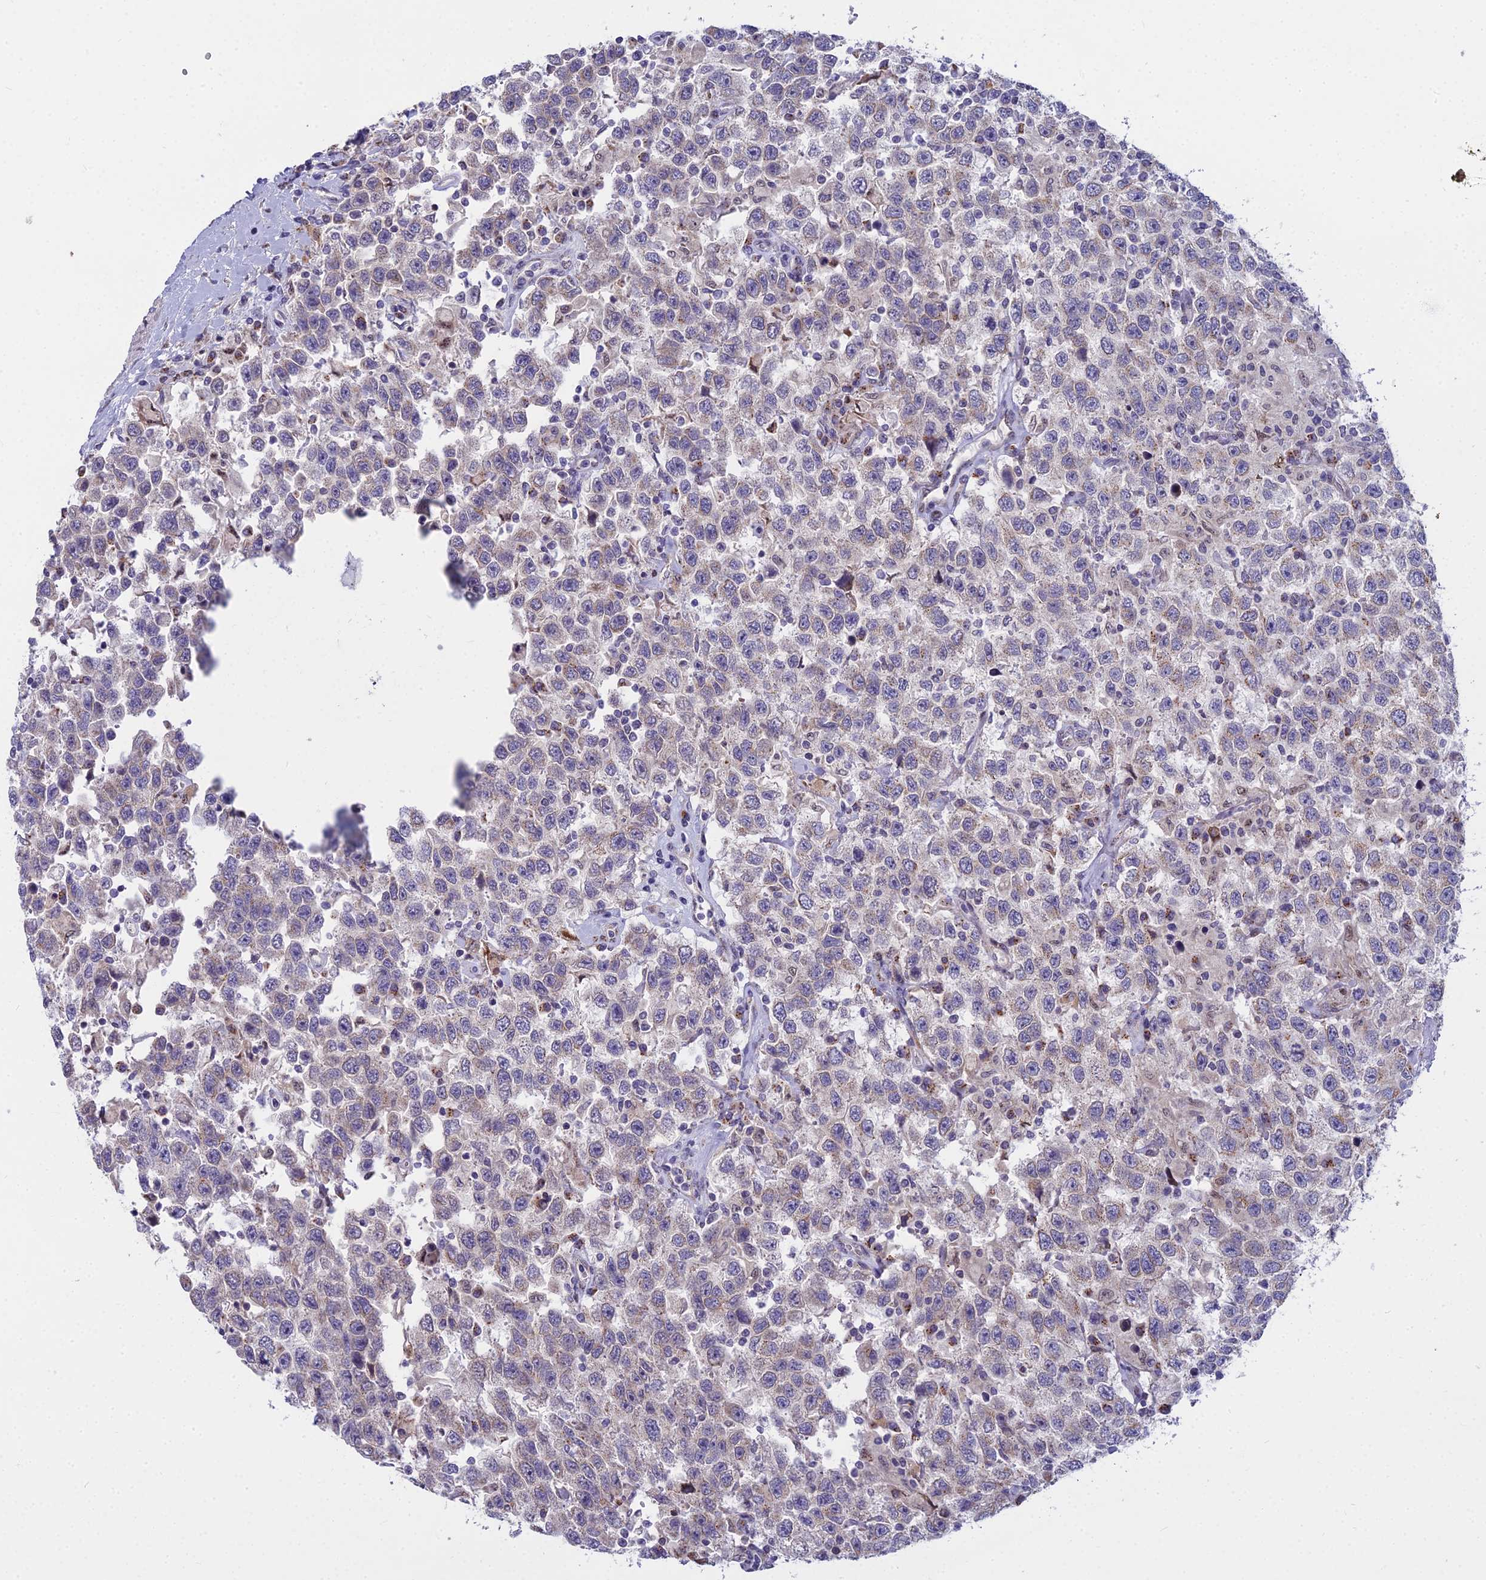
{"staining": {"intensity": "weak", "quantity": "<25%", "location": "cytoplasmic/membranous"}, "tissue": "testis cancer", "cell_type": "Tumor cells", "image_type": "cancer", "snomed": [{"axis": "morphology", "description": "Seminoma, NOS"}, {"axis": "topography", "description": "Testis"}], "caption": "High magnification brightfield microscopy of seminoma (testis) stained with DAB (3,3'-diaminobenzidine) (brown) and counterstained with hematoxylin (blue): tumor cells show no significant positivity.", "gene": "WDPCP", "patient": {"sex": "male", "age": 41}}